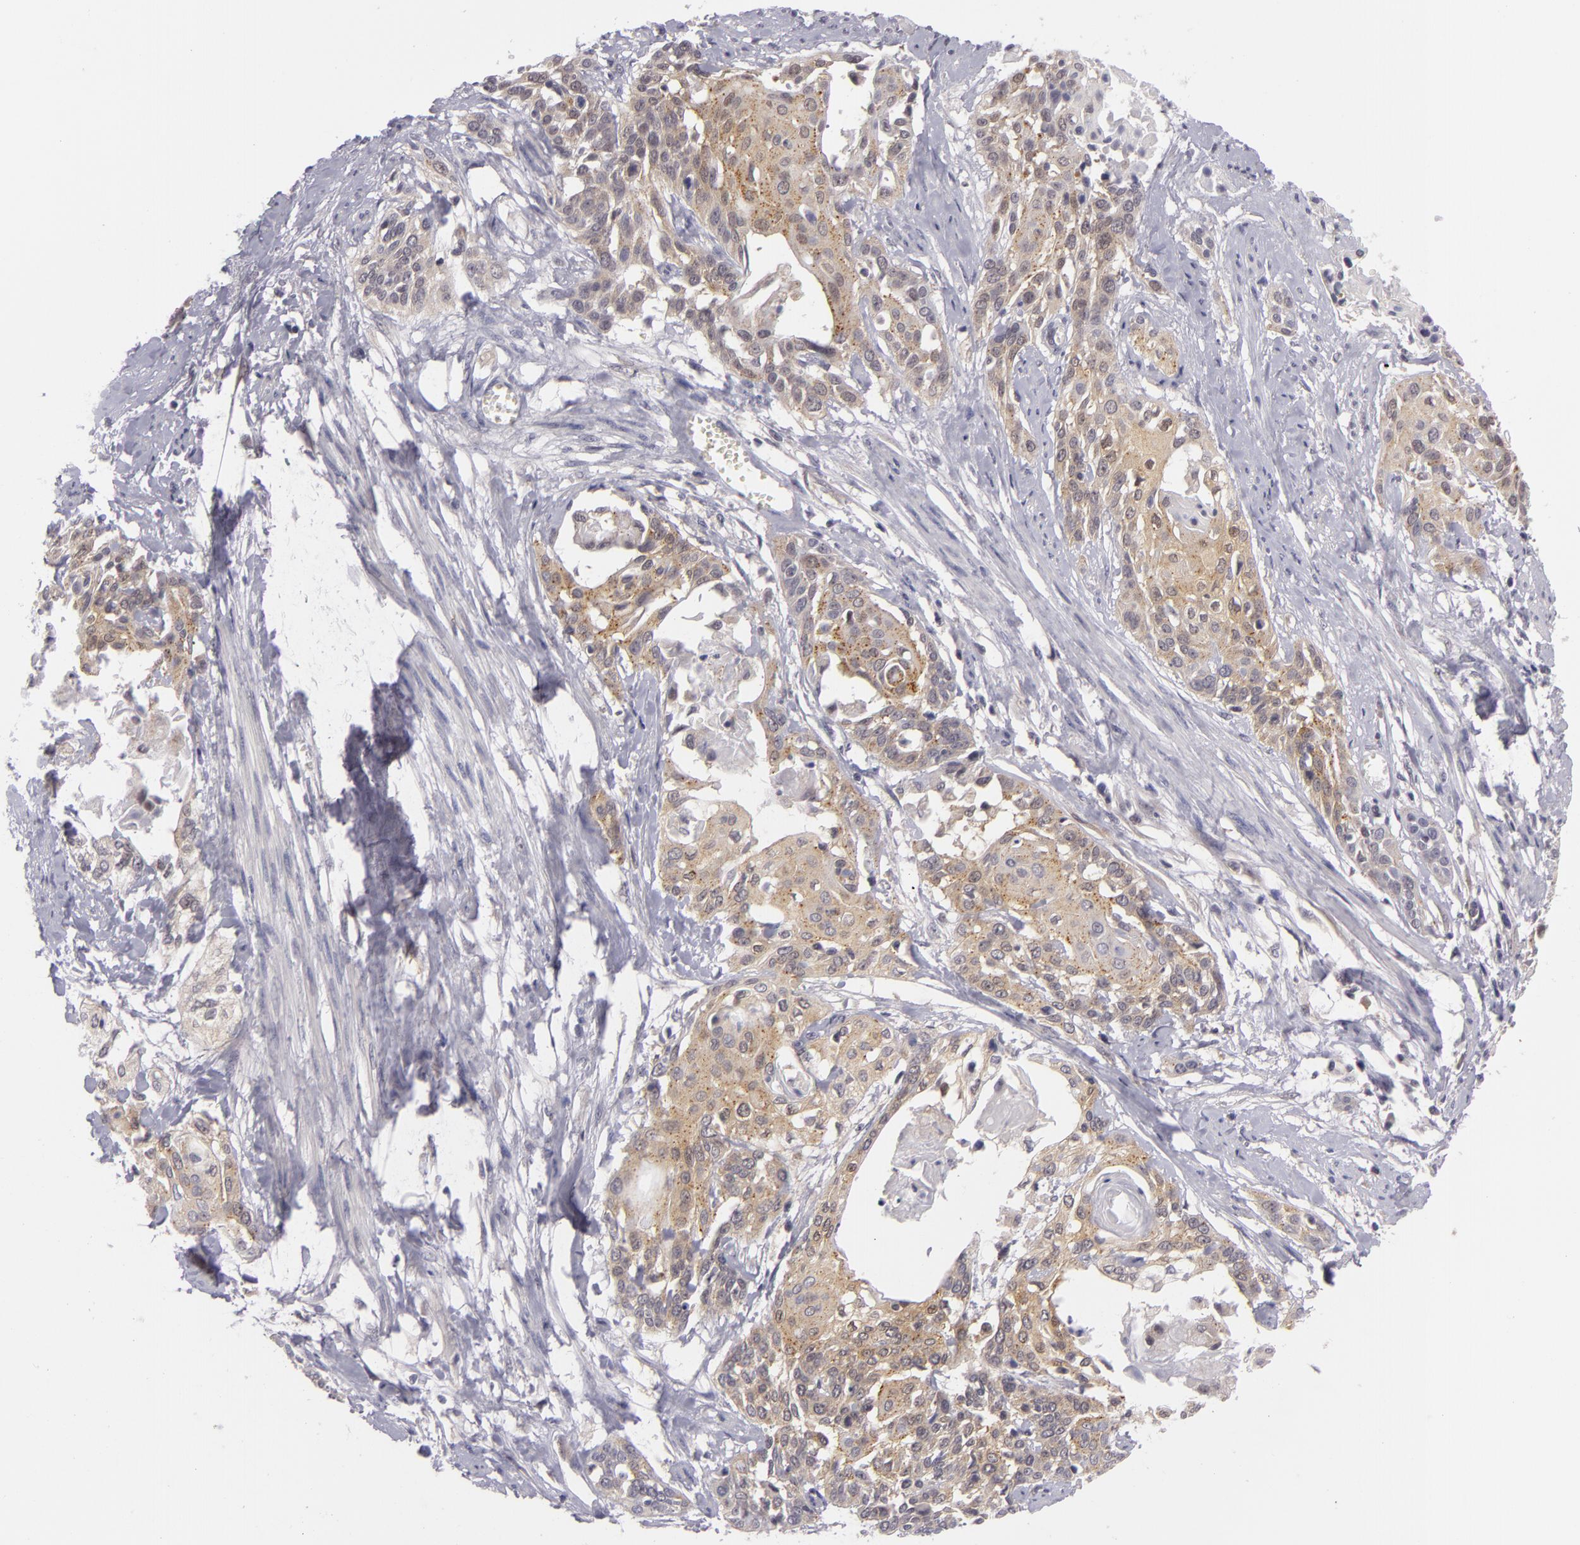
{"staining": {"intensity": "weak", "quantity": "25%-75%", "location": "cytoplasmic/membranous"}, "tissue": "cervical cancer", "cell_type": "Tumor cells", "image_type": "cancer", "snomed": [{"axis": "morphology", "description": "Squamous cell carcinoma, NOS"}, {"axis": "topography", "description": "Cervix"}], "caption": "Cervical squamous cell carcinoma was stained to show a protein in brown. There is low levels of weak cytoplasmic/membranous expression in approximately 25%-75% of tumor cells.", "gene": "BCL10", "patient": {"sex": "female", "age": 57}}